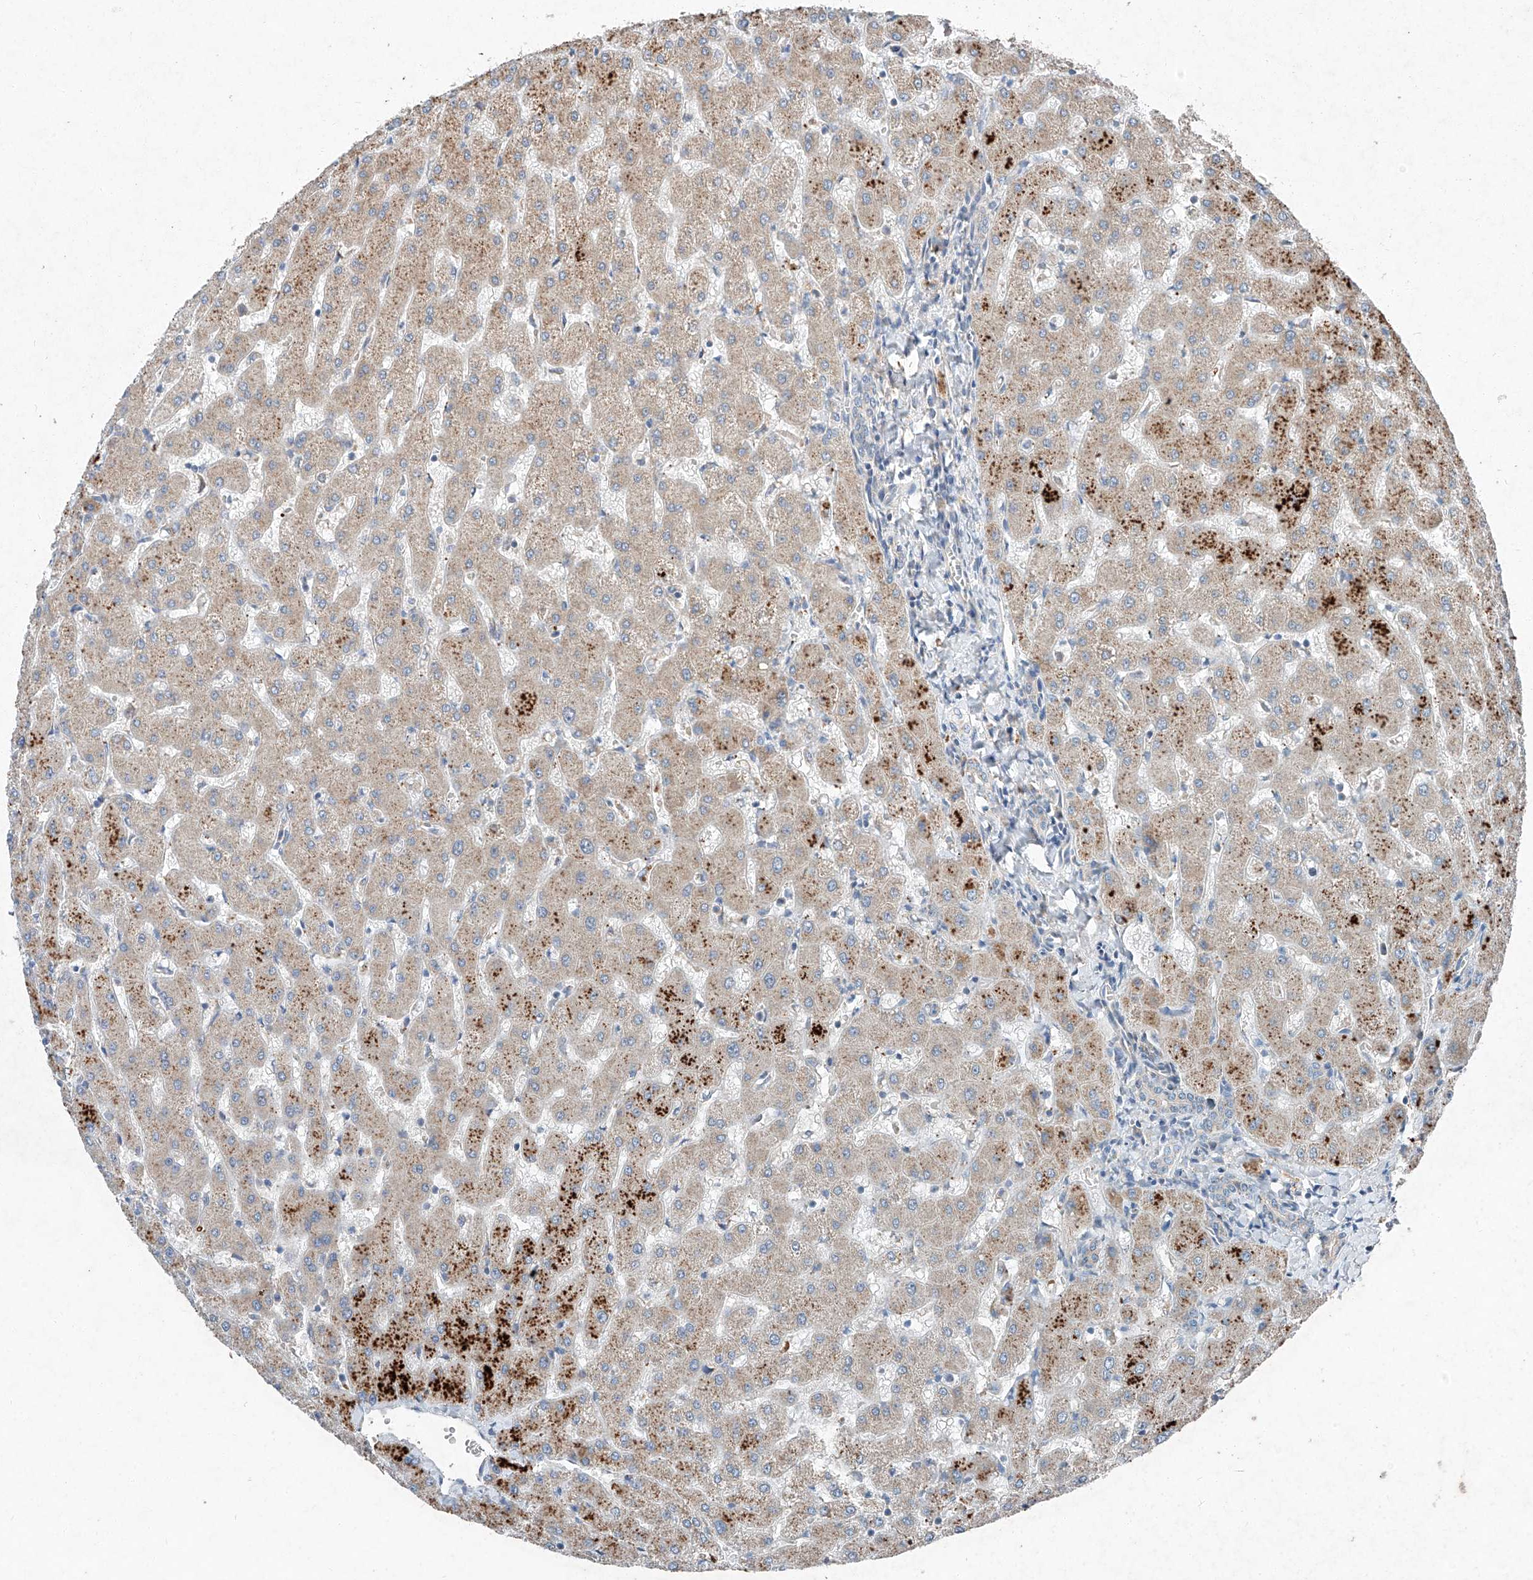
{"staining": {"intensity": "negative", "quantity": "none", "location": "none"}, "tissue": "liver", "cell_type": "Cholangiocytes", "image_type": "normal", "snomed": [{"axis": "morphology", "description": "Normal tissue, NOS"}, {"axis": "topography", "description": "Liver"}], "caption": "This photomicrograph is of unremarkable liver stained with IHC to label a protein in brown with the nuclei are counter-stained blue. There is no expression in cholangiocytes.", "gene": "RUSC1", "patient": {"sex": "female", "age": 63}}